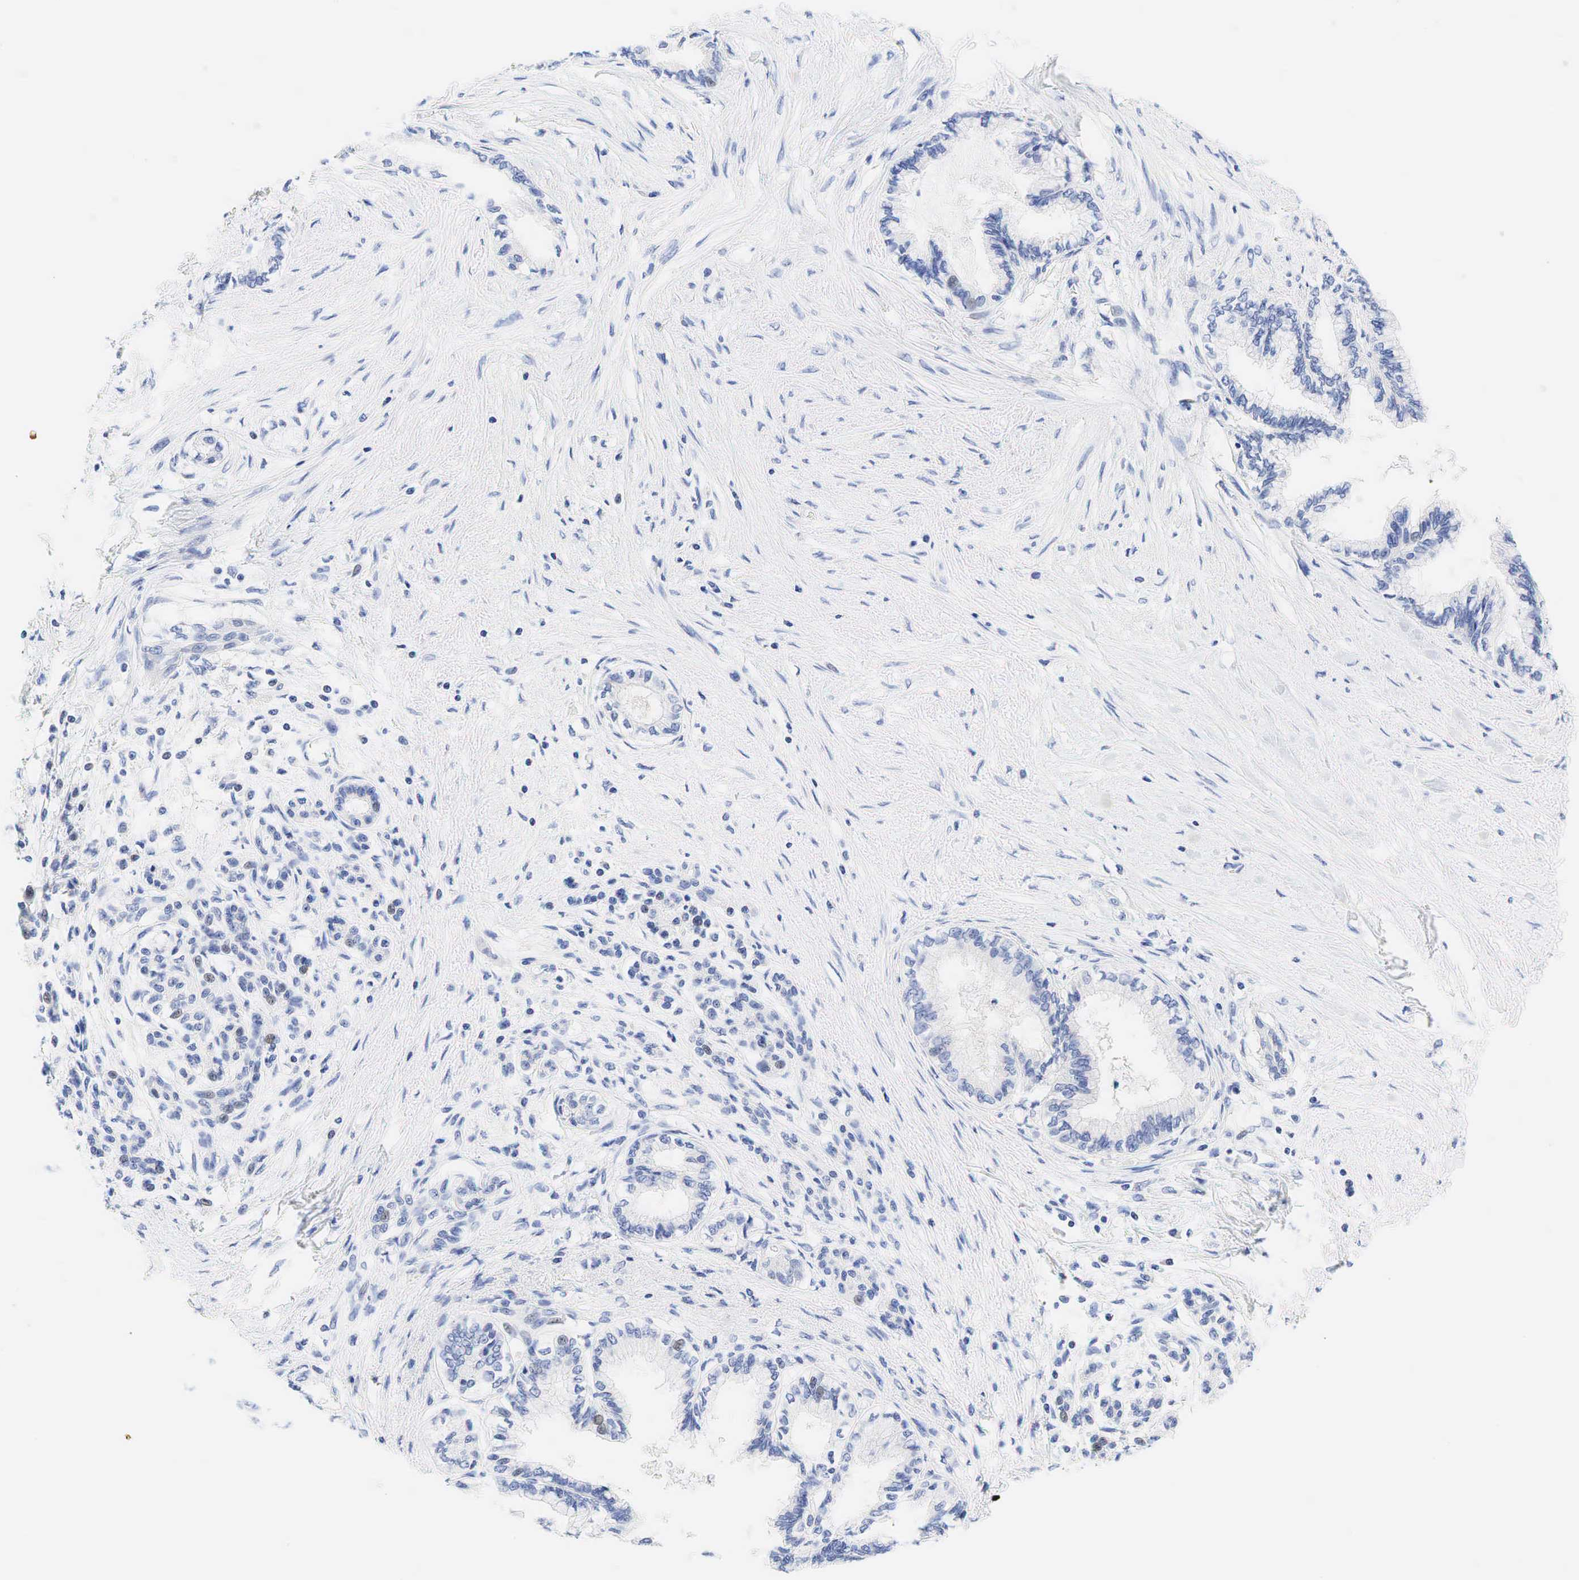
{"staining": {"intensity": "negative", "quantity": "none", "location": "none"}, "tissue": "pancreatic cancer", "cell_type": "Tumor cells", "image_type": "cancer", "snomed": [{"axis": "morphology", "description": "Adenocarcinoma, NOS"}, {"axis": "topography", "description": "Pancreas"}], "caption": "High magnification brightfield microscopy of pancreatic cancer stained with DAB (brown) and counterstained with hematoxylin (blue): tumor cells show no significant expression.", "gene": "AR", "patient": {"sex": "female", "age": 64}}